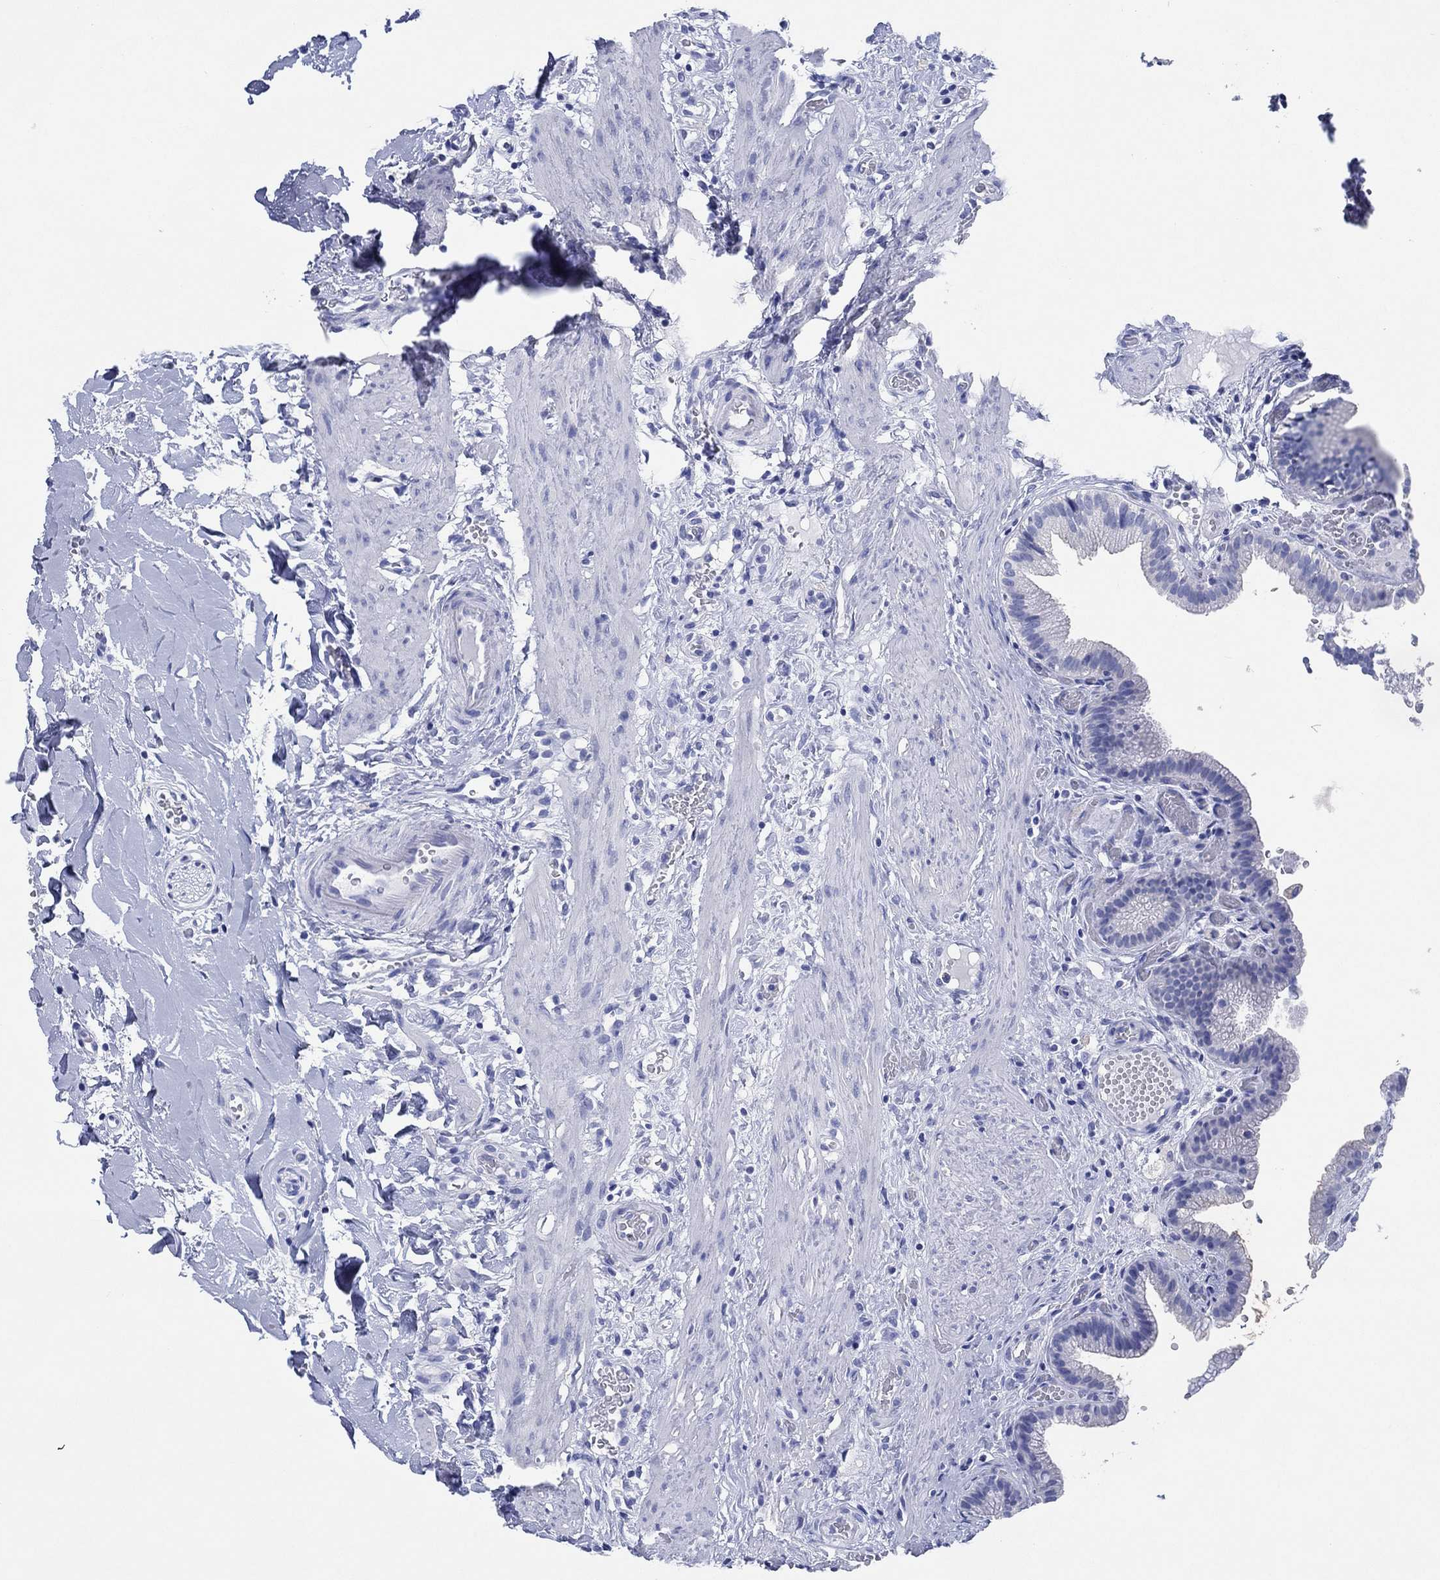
{"staining": {"intensity": "negative", "quantity": "none", "location": "none"}, "tissue": "gallbladder", "cell_type": "Glandular cells", "image_type": "normal", "snomed": [{"axis": "morphology", "description": "Normal tissue, NOS"}, {"axis": "topography", "description": "Gallbladder"}], "caption": "Protein analysis of normal gallbladder reveals no significant positivity in glandular cells.", "gene": "HCRT", "patient": {"sex": "female", "age": 24}}